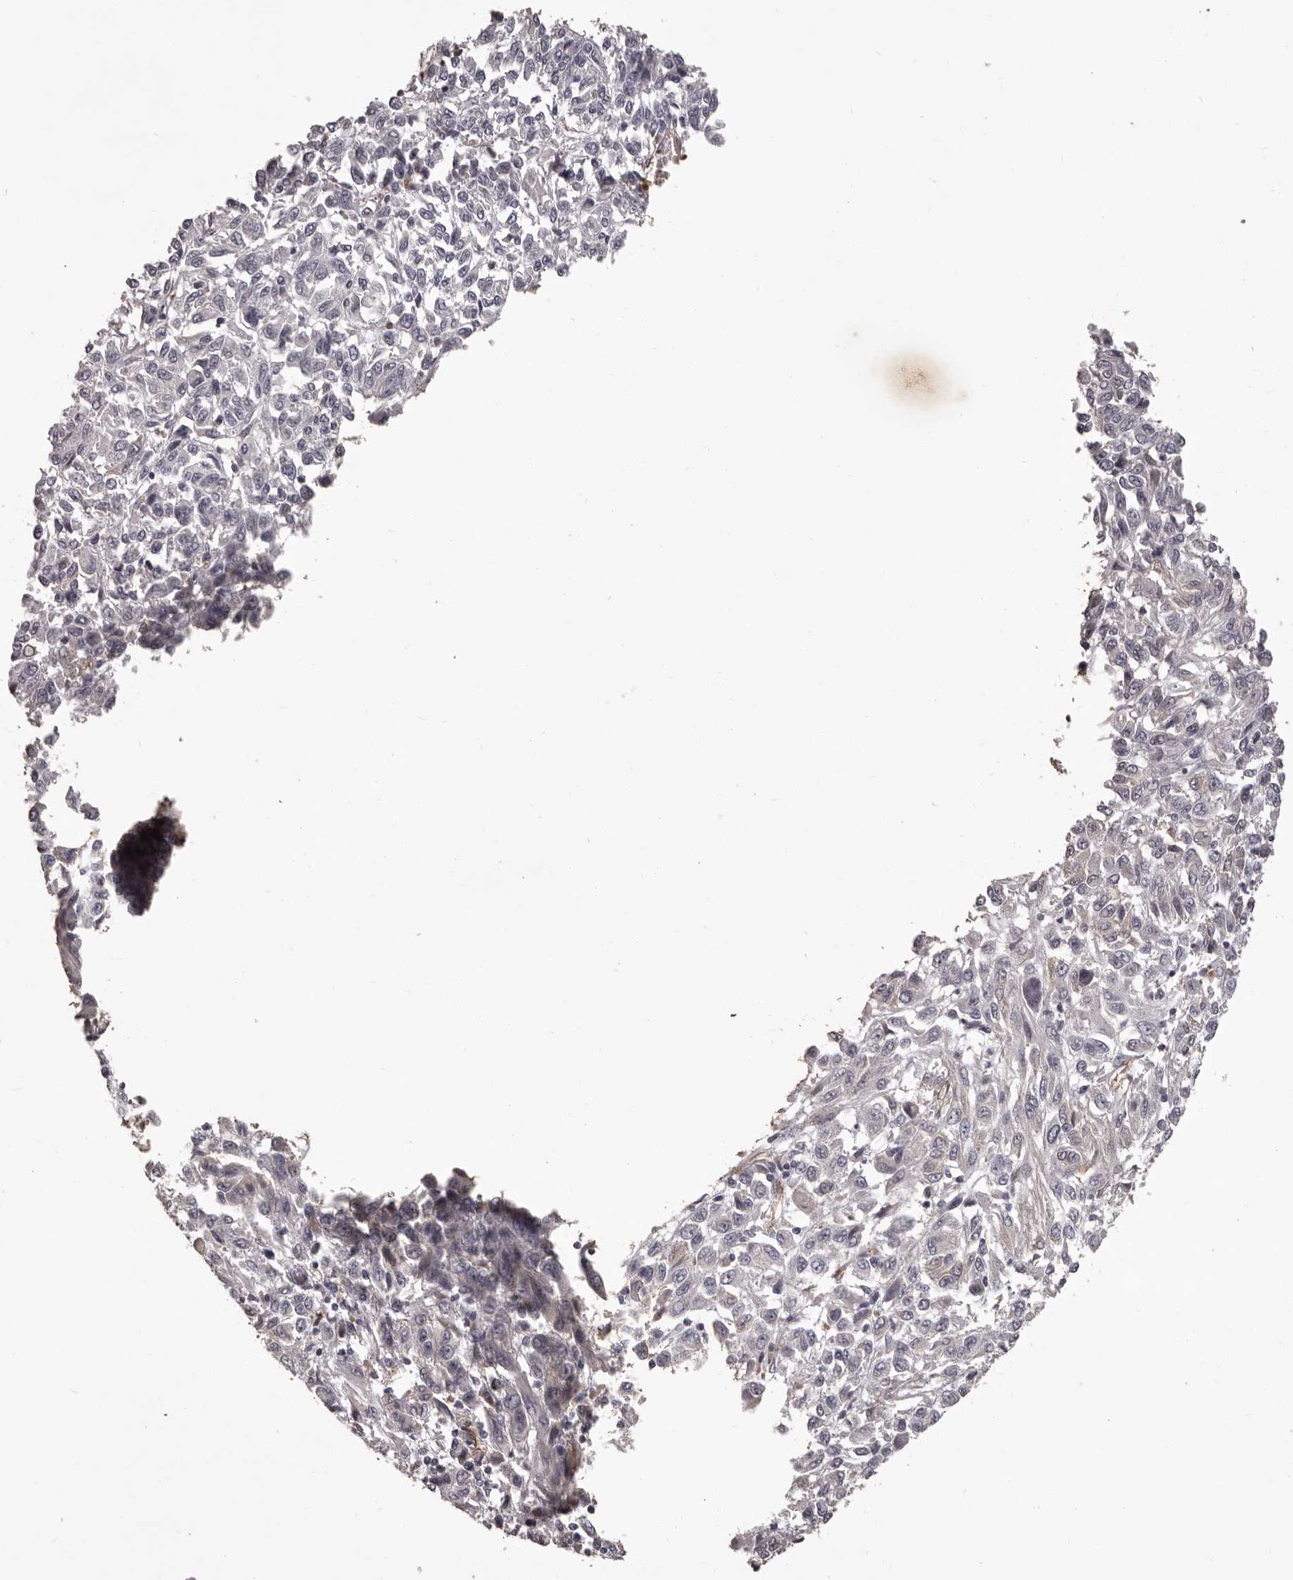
{"staining": {"intensity": "negative", "quantity": "none", "location": "none"}, "tissue": "melanoma", "cell_type": "Tumor cells", "image_type": "cancer", "snomed": [{"axis": "morphology", "description": "Malignant melanoma, Metastatic site"}, {"axis": "topography", "description": "Lung"}], "caption": "This is an immunohistochemistry photomicrograph of human melanoma. There is no positivity in tumor cells.", "gene": "GPR78", "patient": {"sex": "male", "age": 64}}